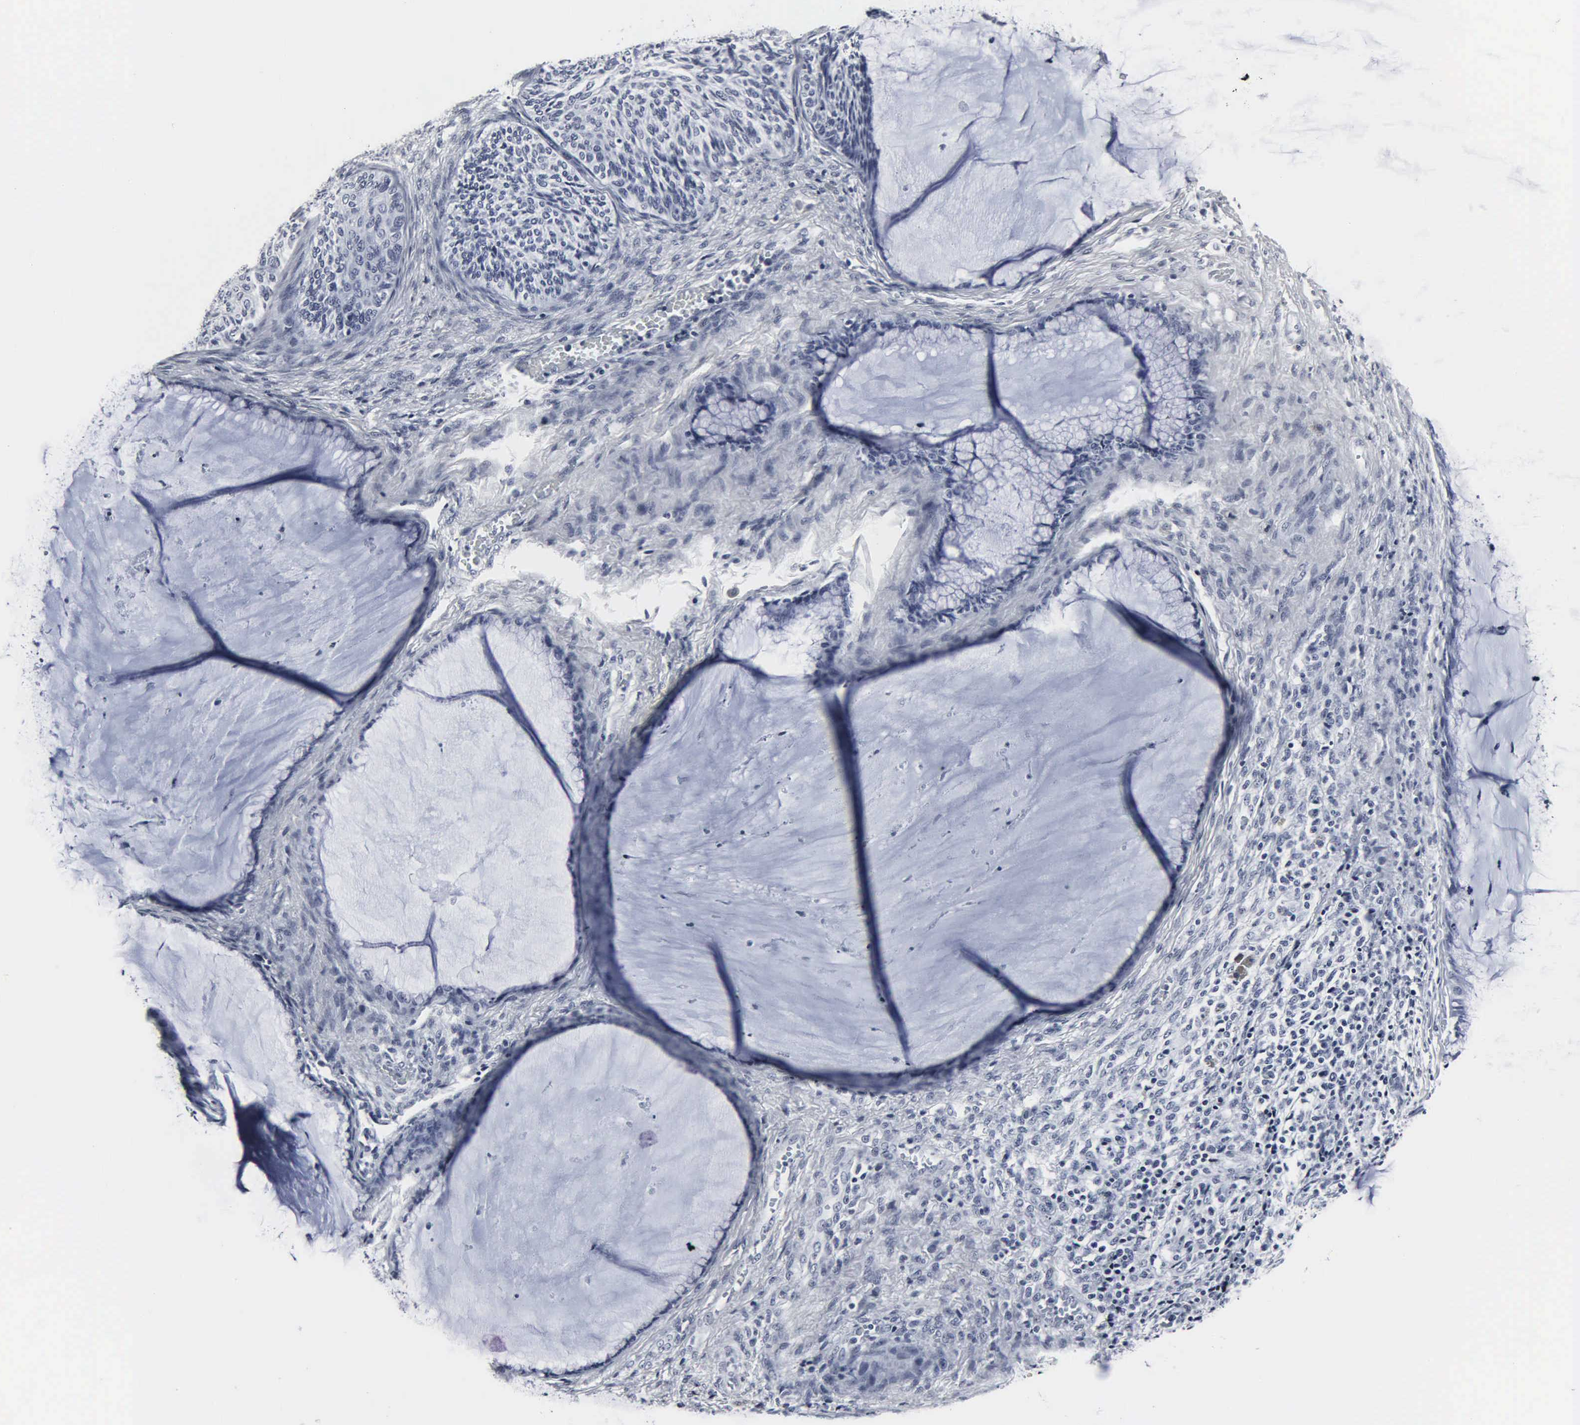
{"staining": {"intensity": "negative", "quantity": "none", "location": "none"}, "tissue": "cervical cancer", "cell_type": "Tumor cells", "image_type": "cancer", "snomed": [{"axis": "morphology", "description": "Squamous cell carcinoma, NOS"}, {"axis": "topography", "description": "Cervix"}], "caption": "Tumor cells are negative for brown protein staining in cervical squamous cell carcinoma.", "gene": "DGCR2", "patient": {"sex": "female", "age": 36}}